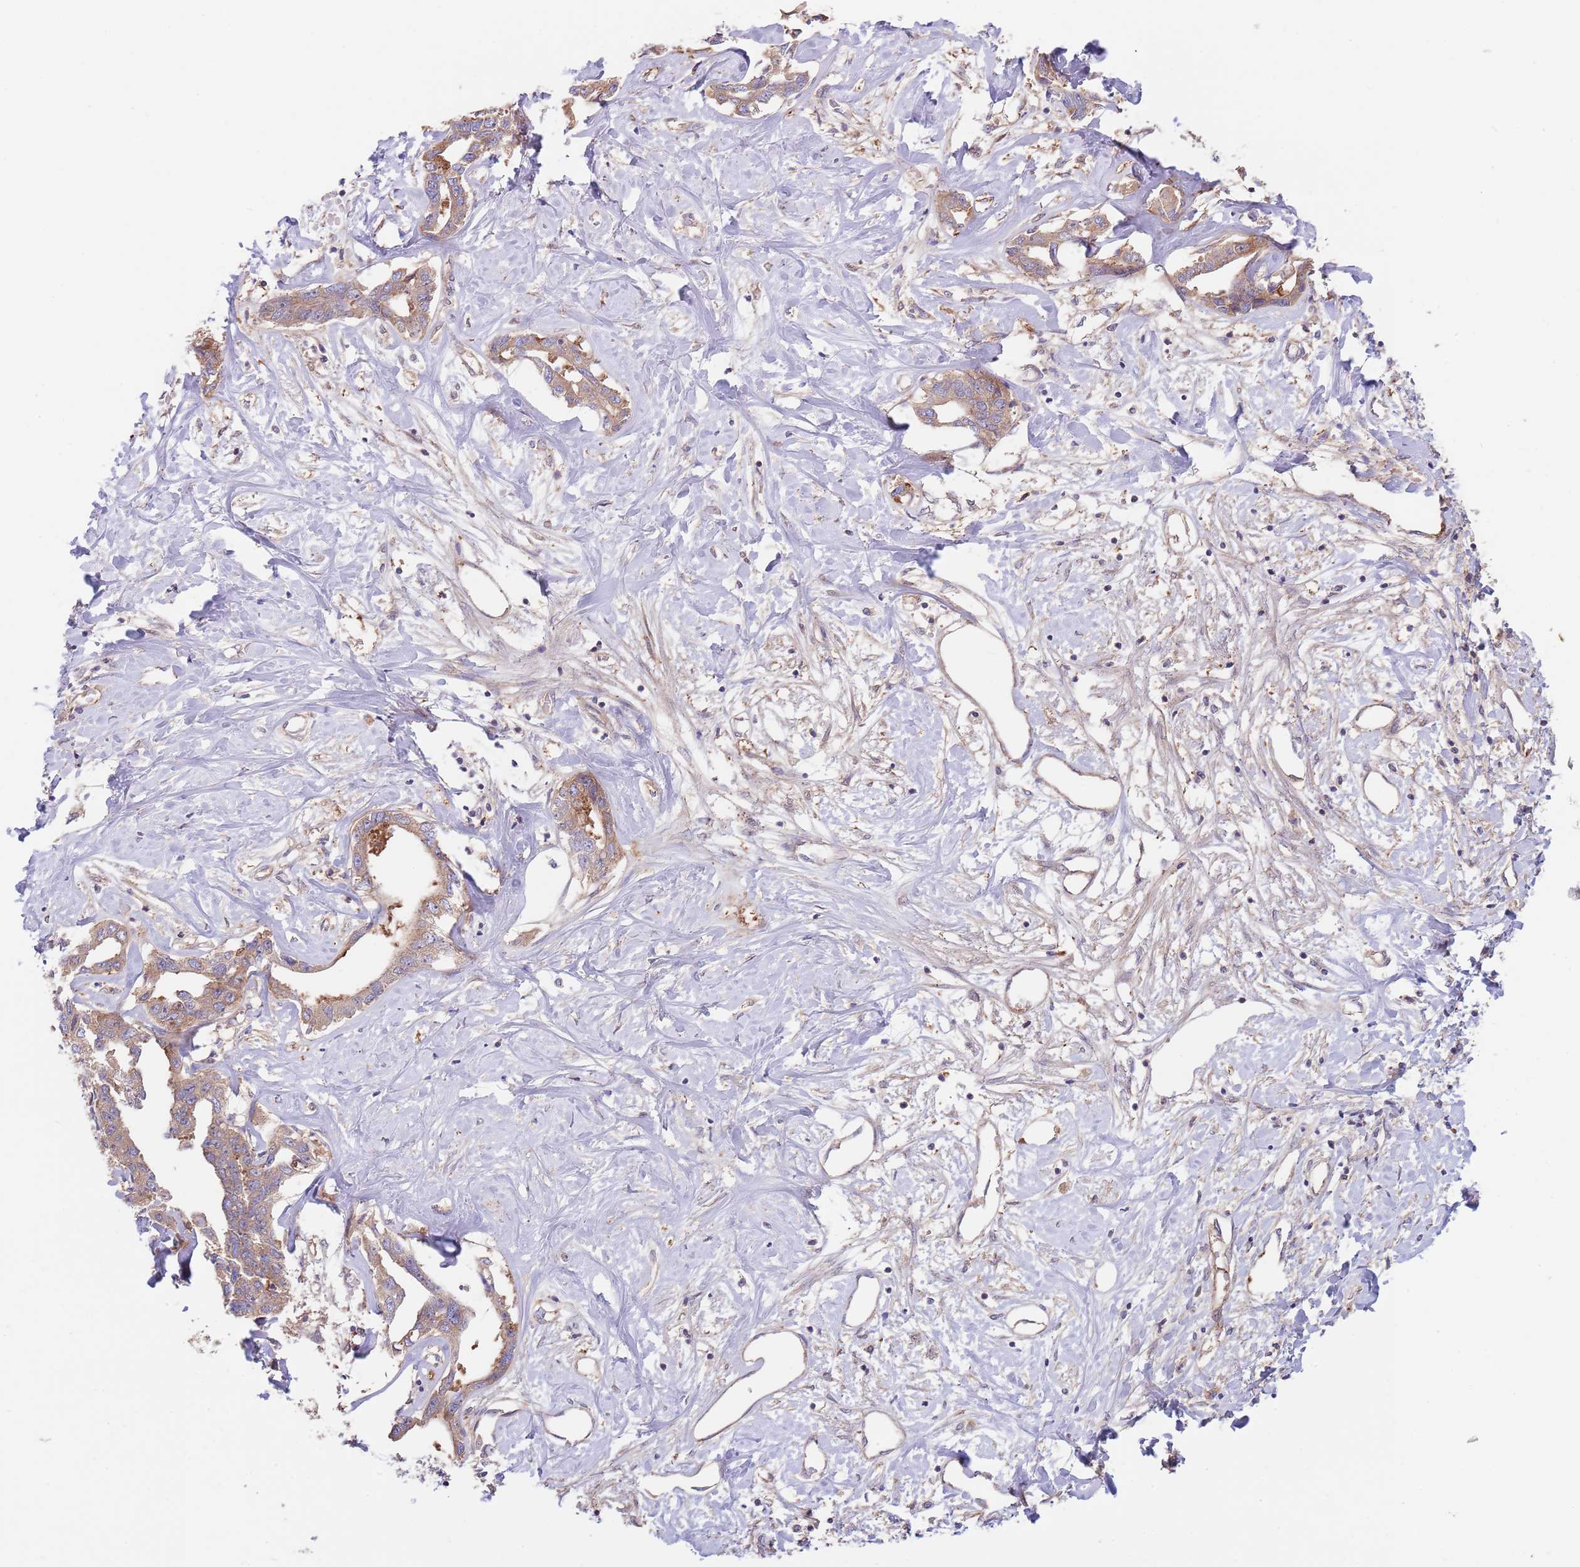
{"staining": {"intensity": "moderate", "quantity": ">75%", "location": "cytoplasmic/membranous"}, "tissue": "liver cancer", "cell_type": "Tumor cells", "image_type": "cancer", "snomed": [{"axis": "morphology", "description": "Cholangiocarcinoma"}, {"axis": "topography", "description": "Liver"}], "caption": "Cholangiocarcinoma (liver) tissue displays moderate cytoplasmic/membranous positivity in approximately >75% of tumor cells", "gene": "EIF3F", "patient": {"sex": "male", "age": 59}}